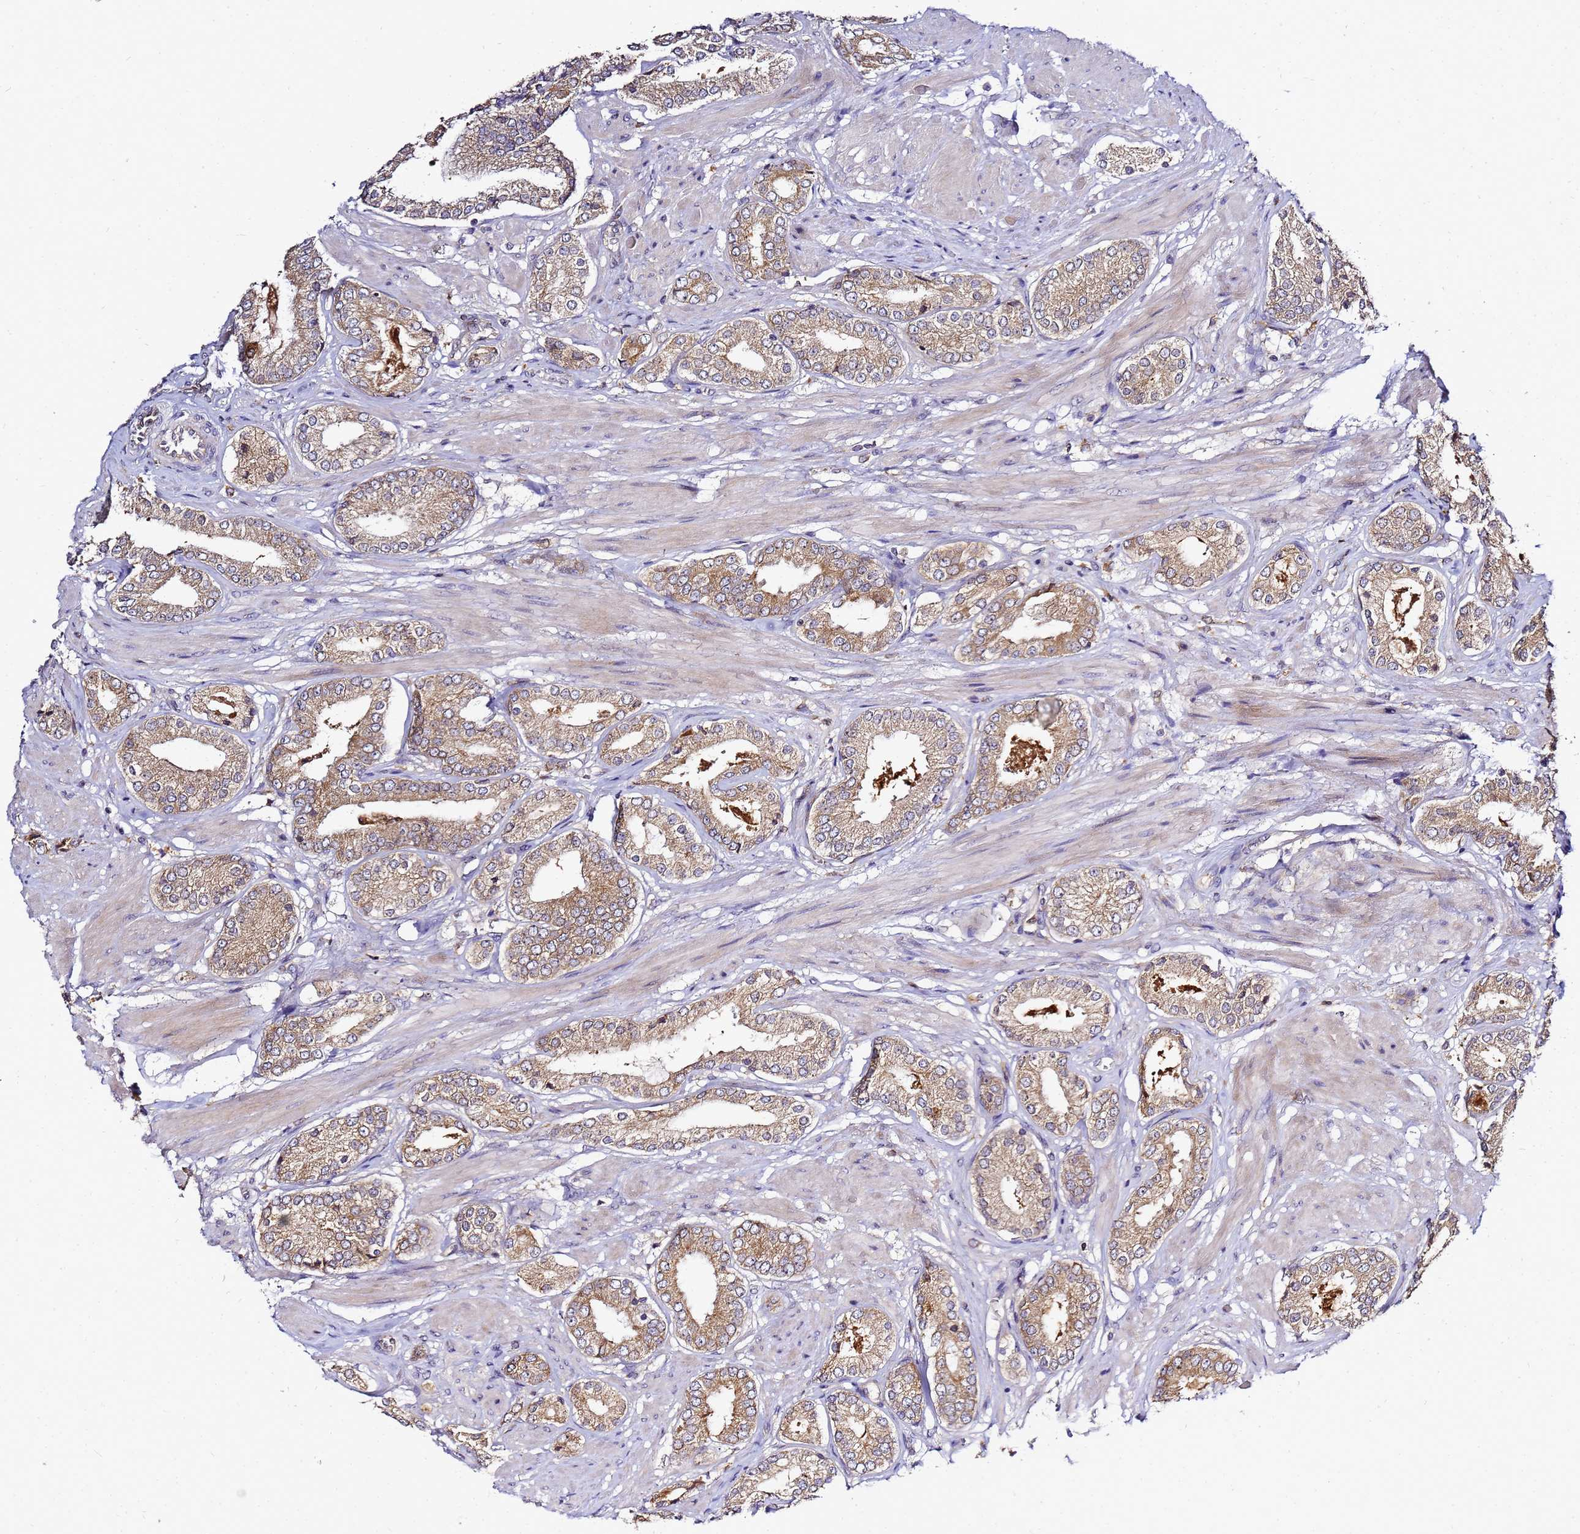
{"staining": {"intensity": "moderate", "quantity": ">75%", "location": "cytoplasmic/membranous"}, "tissue": "prostate cancer", "cell_type": "Tumor cells", "image_type": "cancer", "snomed": [{"axis": "morphology", "description": "Adenocarcinoma, High grade"}, {"axis": "topography", "description": "Prostate and seminal vesicle, NOS"}], "caption": "Prostate cancer was stained to show a protein in brown. There is medium levels of moderate cytoplasmic/membranous staining in about >75% of tumor cells.", "gene": "ADPGK", "patient": {"sex": "male", "age": 64}}